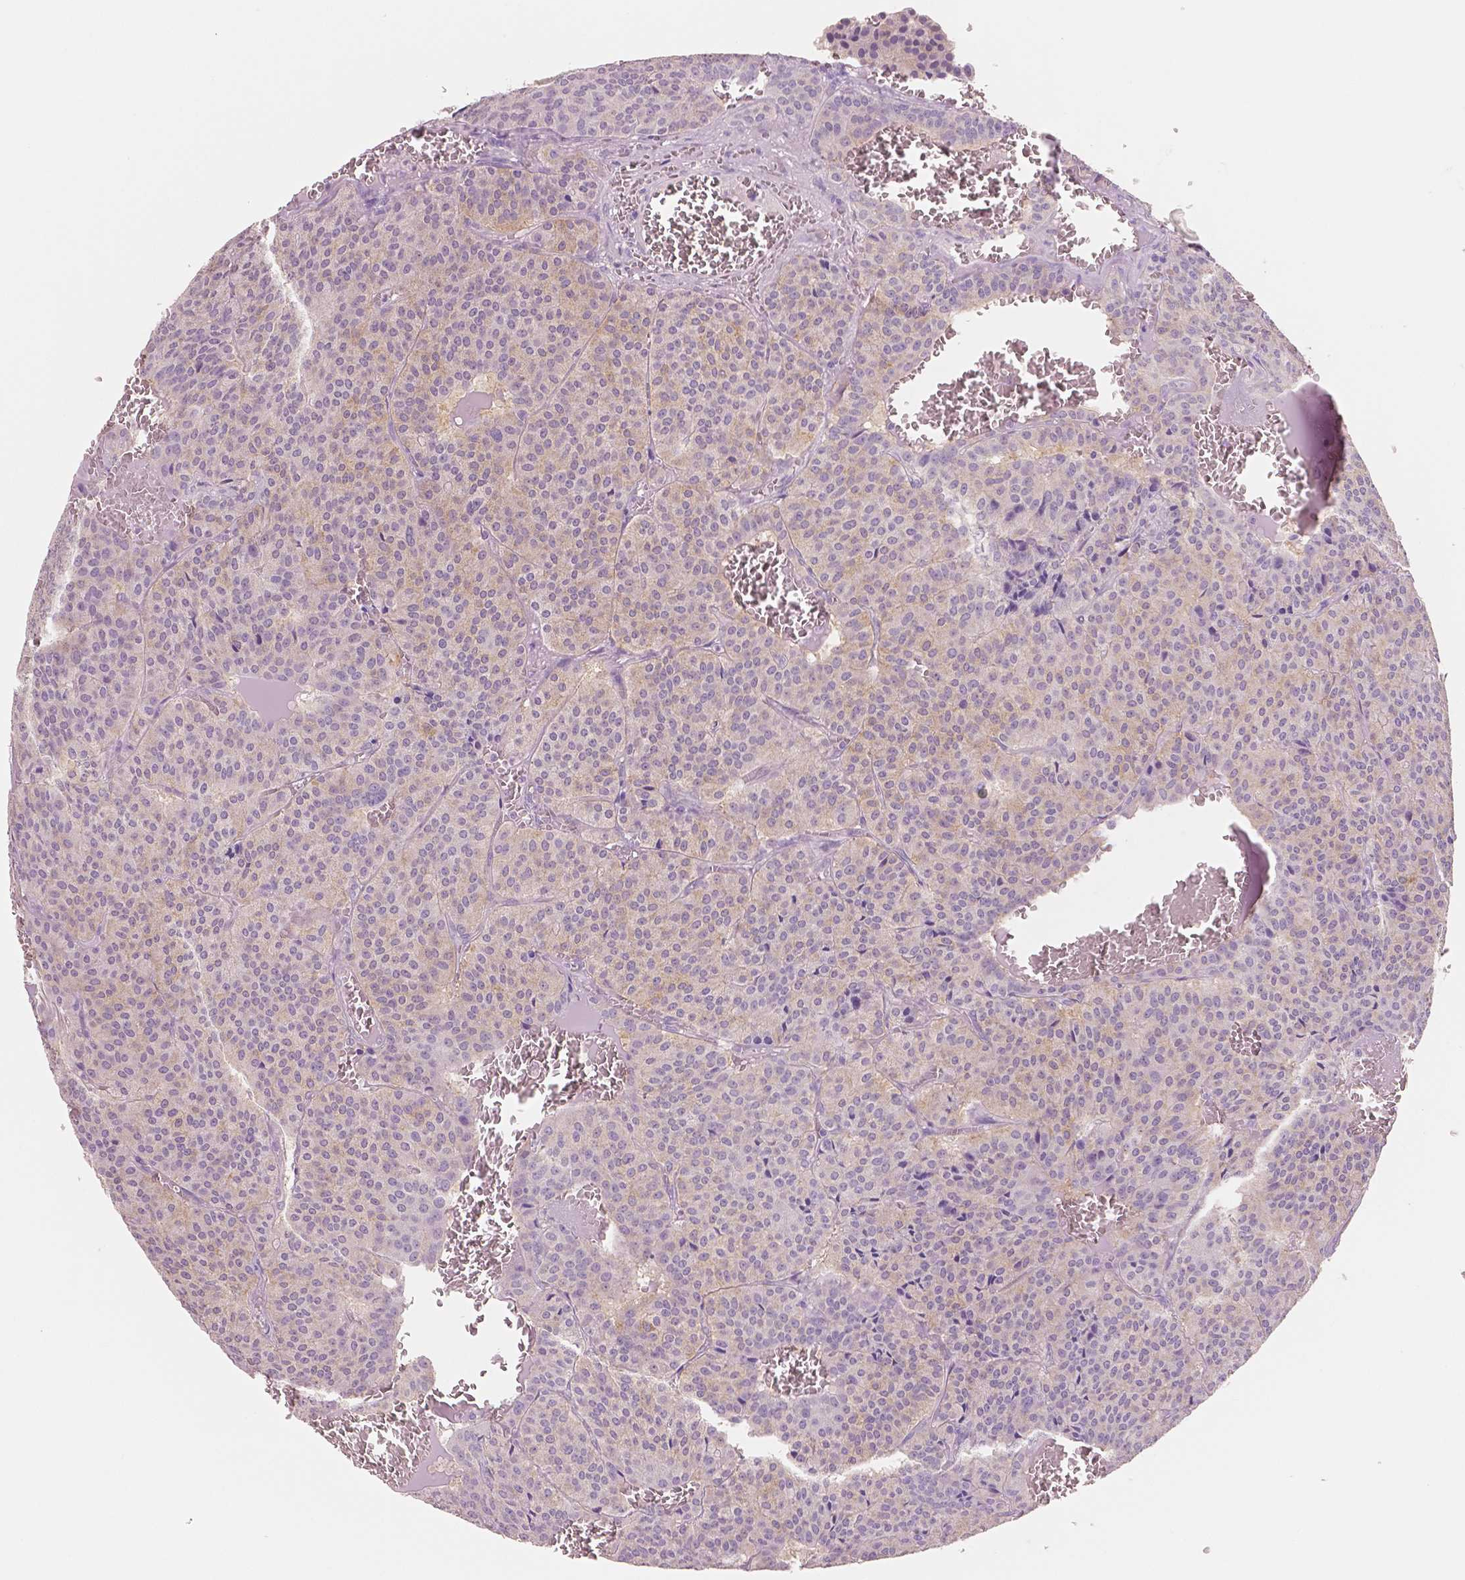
{"staining": {"intensity": "weak", "quantity": ">75%", "location": "cytoplasmic/membranous"}, "tissue": "carcinoid", "cell_type": "Tumor cells", "image_type": "cancer", "snomed": [{"axis": "morphology", "description": "Carcinoid, malignant, NOS"}, {"axis": "topography", "description": "Lung"}], "caption": "Human carcinoid stained with a protein marker demonstrates weak staining in tumor cells.", "gene": "NECAB2", "patient": {"sex": "male", "age": 70}}